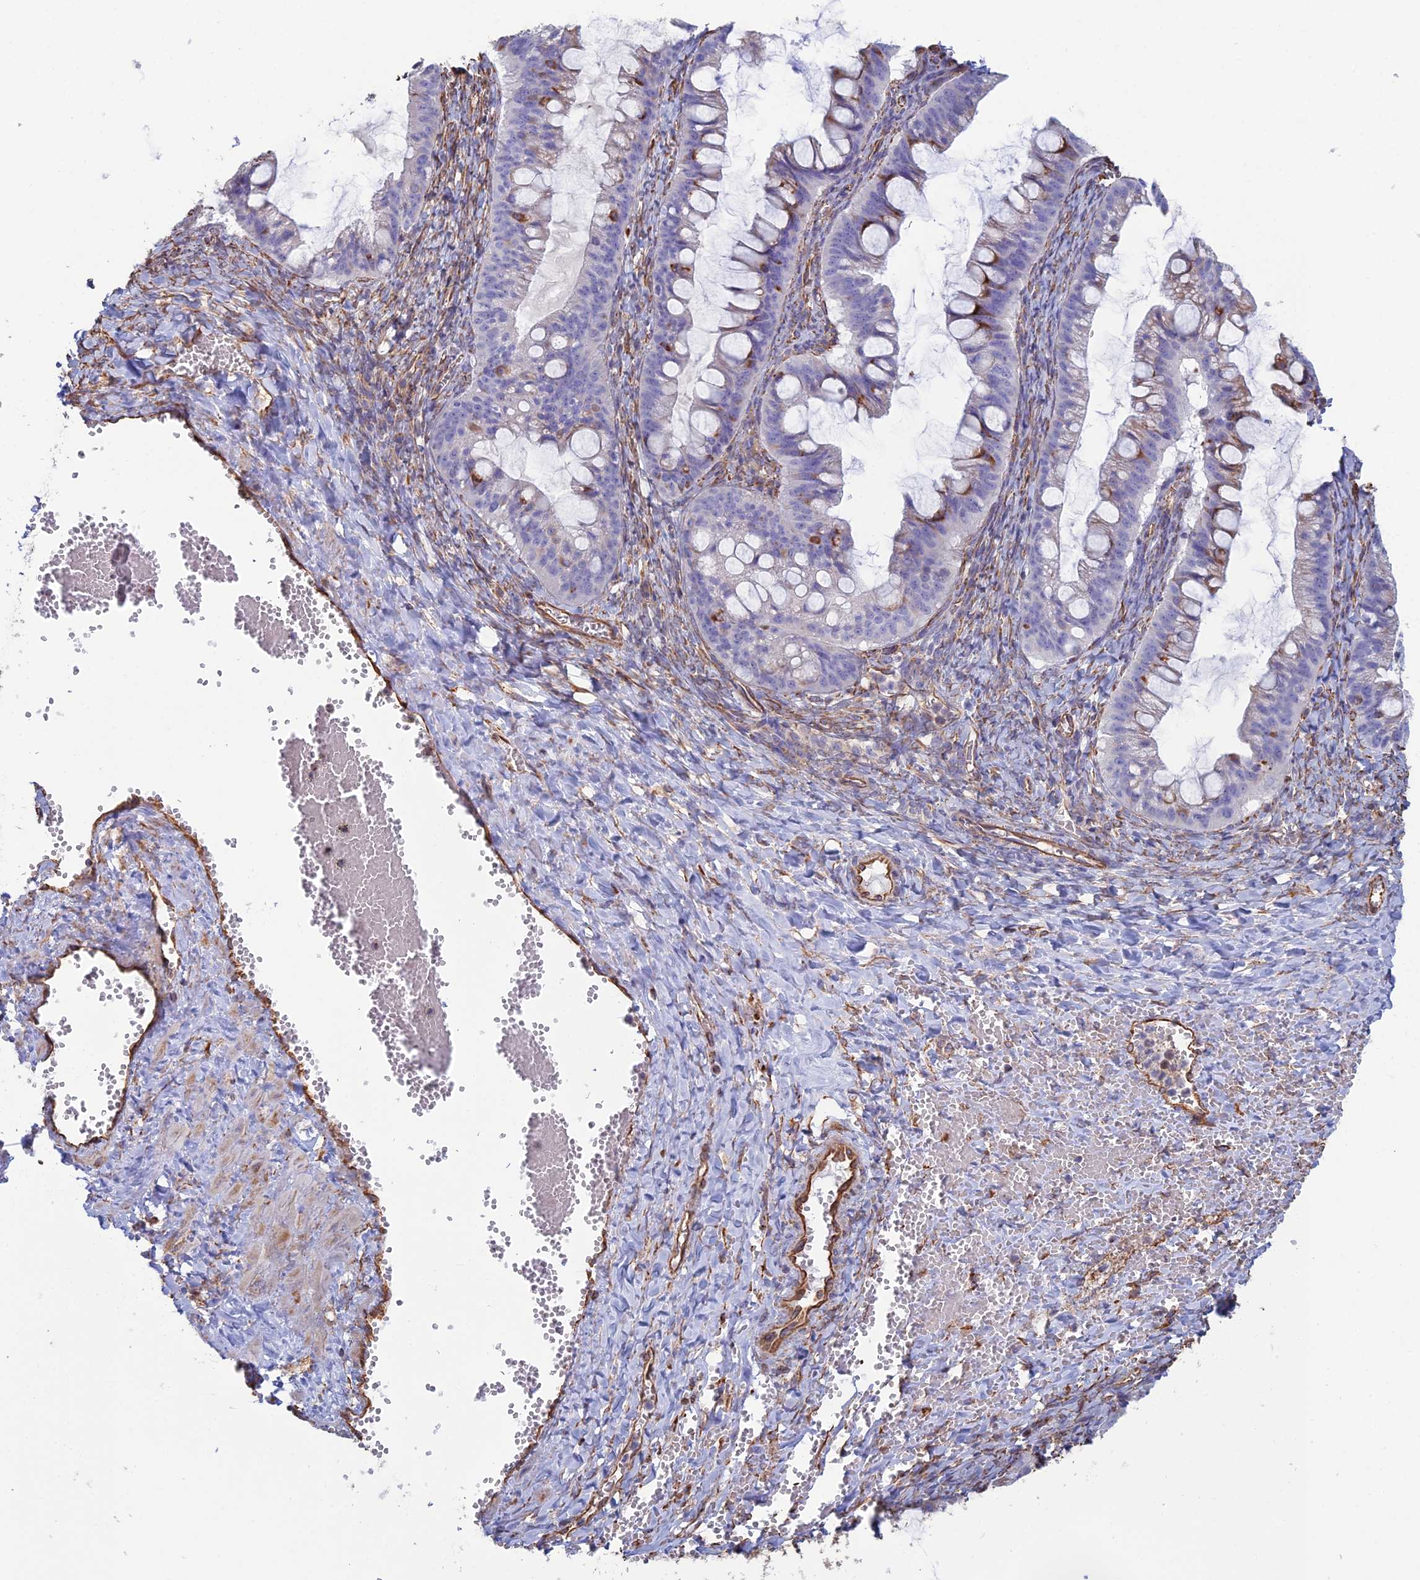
{"staining": {"intensity": "moderate", "quantity": "<25%", "location": "cytoplasmic/membranous"}, "tissue": "ovarian cancer", "cell_type": "Tumor cells", "image_type": "cancer", "snomed": [{"axis": "morphology", "description": "Cystadenocarcinoma, mucinous, NOS"}, {"axis": "topography", "description": "Ovary"}], "caption": "Immunohistochemistry (IHC) (DAB (3,3'-diaminobenzidine)) staining of human ovarian cancer (mucinous cystadenocarcinoma) reveals moderate cytoplasmic/membranous protein positivity in approximately <25% of tumor cells.", "gene": "CLVS2", "patient": {"sex": "female", "age": 73}}